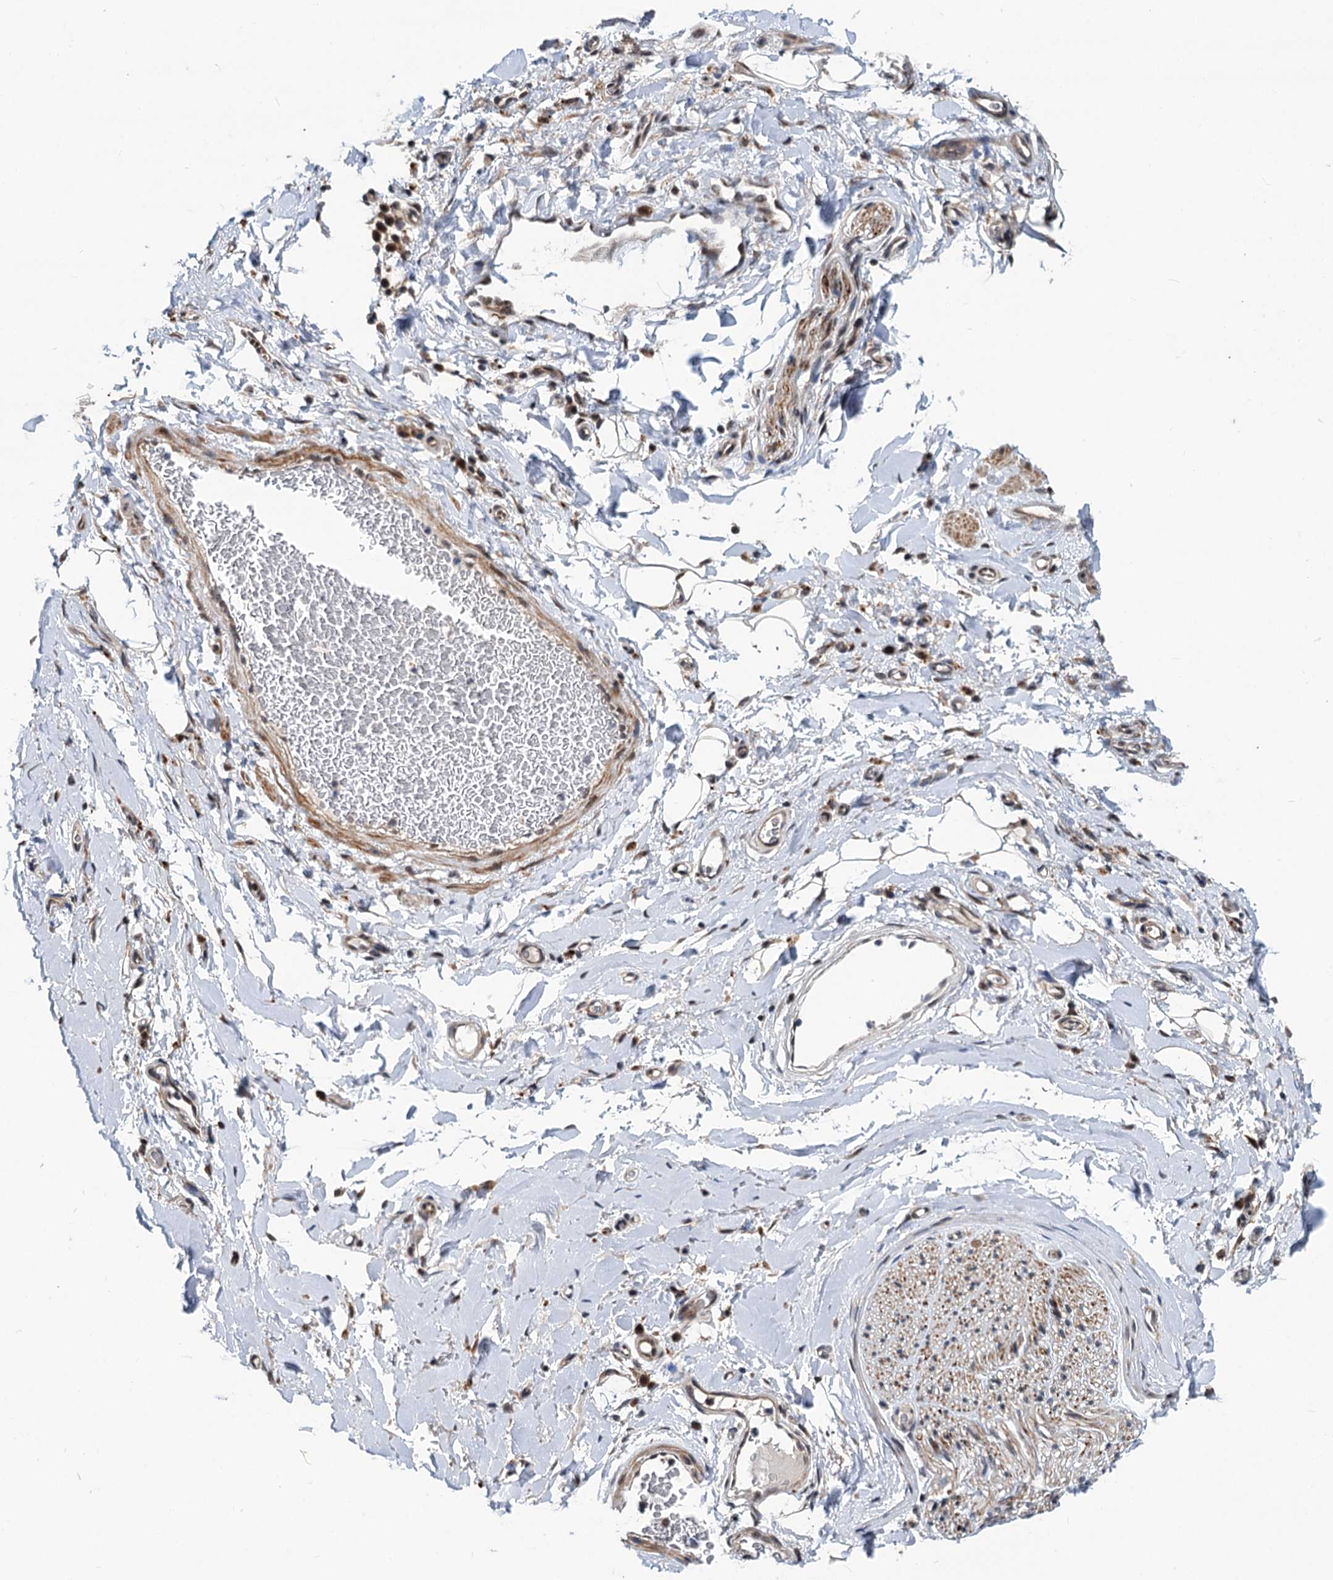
{"staining": {"intensity": "moderate", "quantity": ">75%", "location": "nuclear"}, "tissue": "adipose tissue", "cell_type": "Adipocytes", "image_type": "normal", "snomed": [{"axis": "morphology", "description": "Normal tissue, NOS"}, {"axis": "morphology", "description": "Adenocarcinoma, NOS"}, {"axis": "topography", "description": "Stomach, upper"}, {"axis": "topography", "description": "Peripheral nerve tissue"}], "caption": "Immunohistochemical staining of benign adipose tissue displays >75% levels of moderate nuclear protein staining in approximately >75% of adipocytes.", "gene": "PHF8", "patient": {"sex": "male", "age": 62}}